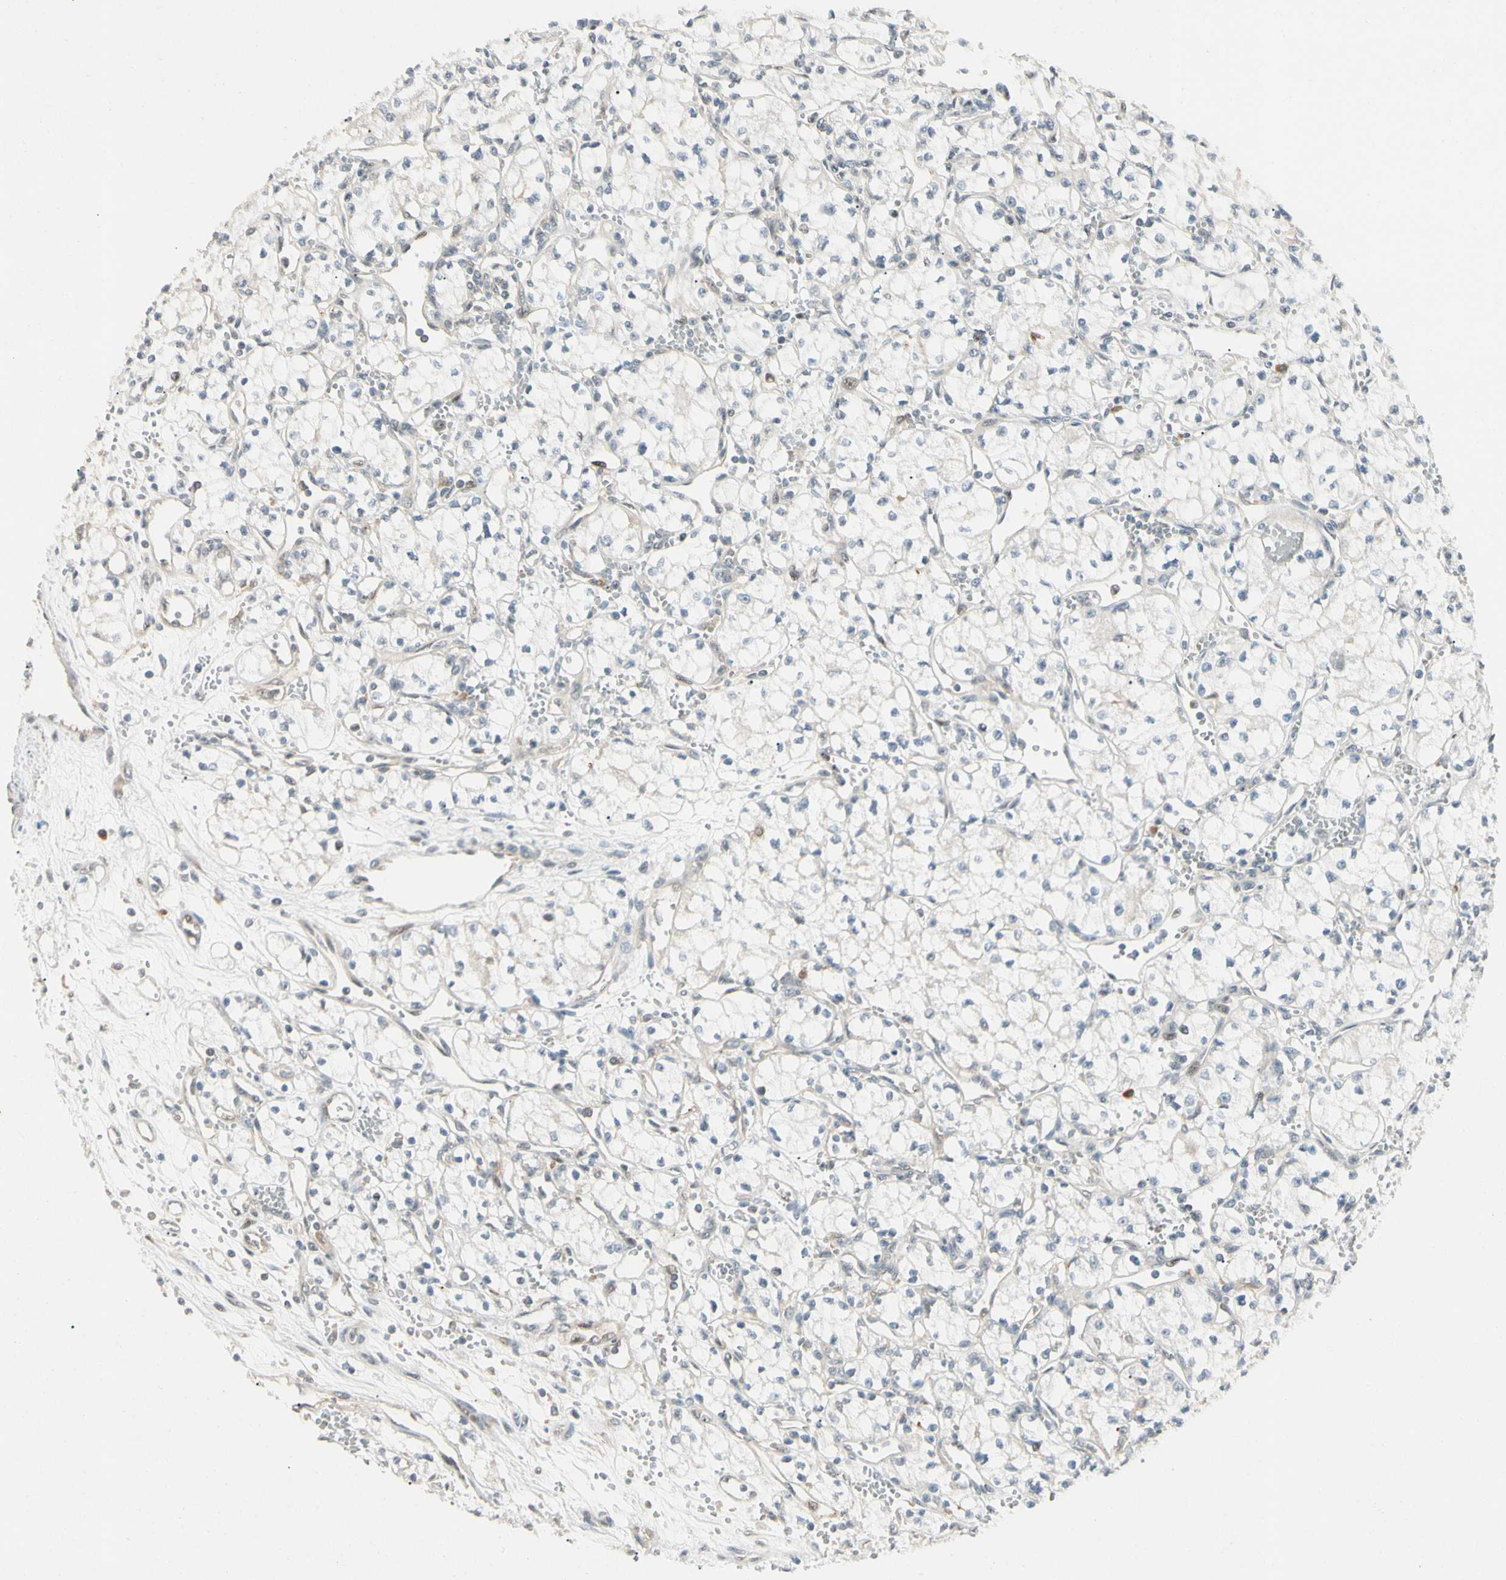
{"staining": {"intensity": "negative", "quantity": "none", "location": "none"}, "tissue": "renal cancer", "cell_type": "Tumor cells", "image_type": "cancer", "snomed": [{"axis": "morphology", "description": "Normal tissue, NOS"}, {"axis": "morphology", "description": "Adenocarcinoma, NOS"}, {"axis": "topography", "description": "Kidney"}], "caption": "Immunohistochemistry of renal adenocarcinoma exhibits no positivity in tumor cells.", "gene": "FNDC3B", "patient": {"sex": "male", "age": 59}}